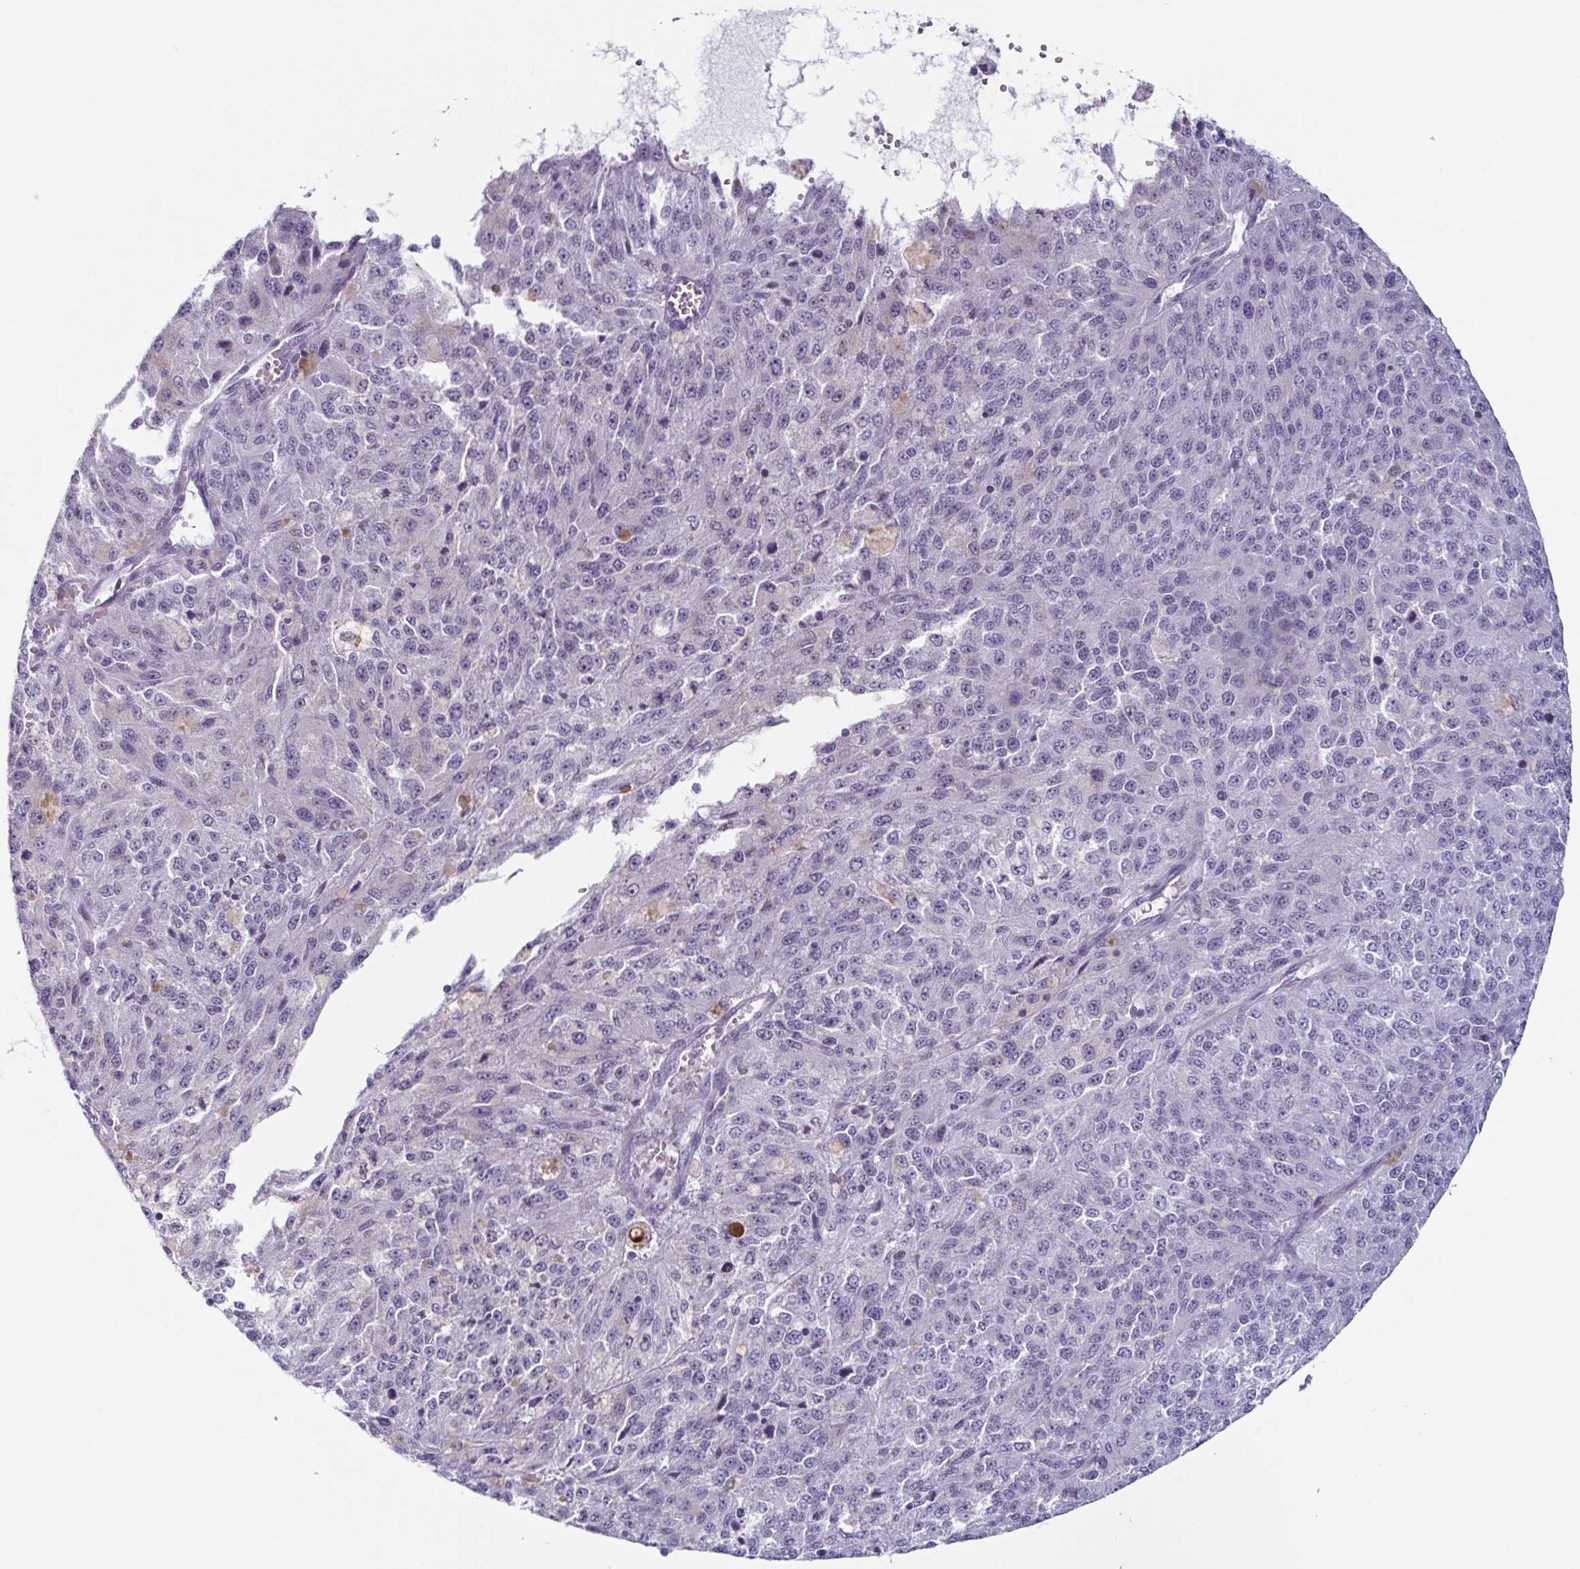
{"staining": {"intensity": "negative", "quantity": "none", "location": "none"}, "tissue": "melanoma", "cell_type": "Tumor cells", "image_type": "cancer", "snomed": [{"axis": "morphology", "description": "Malignant melanoma, Metastatic site"}, {"axis": "topography", "description": "Lymph node"}], "caption": "Protein analysis of malignant melanoma (metastatic site) displays no significant expression in tumor cells.", "gene": "ENKUR", "patient": {"sex": "female", "age": 64}}